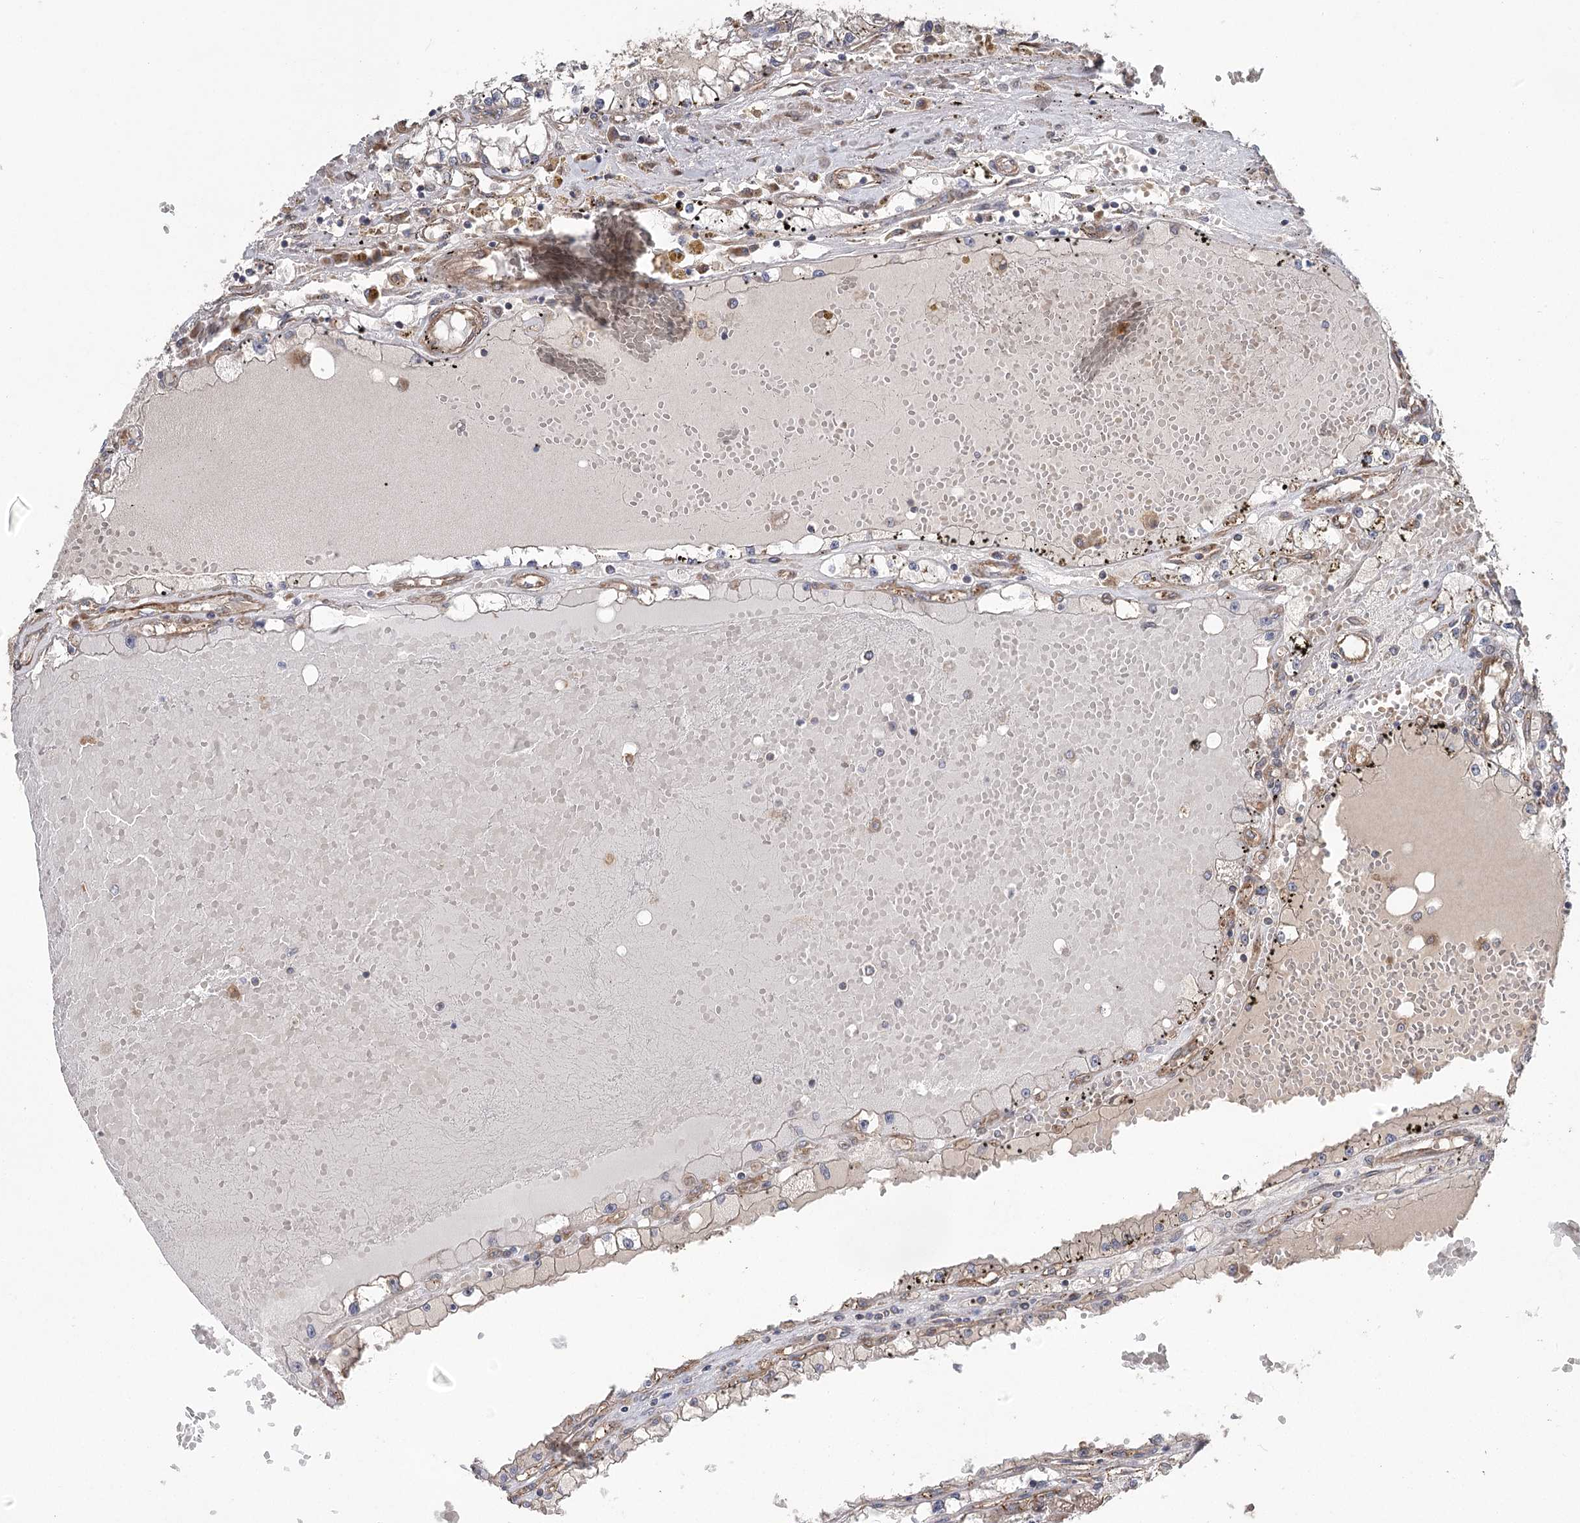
{"staining": {"intensity": "weak", "quantity": ">75%", "location": "cytoplasmic/membranous"}, "tissue": "renal cancer", "cell_type": "Tumor cells", "image_type": "cancer", "snomed": [{"axis": "morphology", "description": "Adenocarcinoma, NOS"}, {"axis": "topography", "description": "Kidney"}], "caption": "Tumor cells show low levels of weak cytoplasmic/membranous positivity in approximately >75% of cells in adenocarcinoma (renal). (DAB (3,3'-diaminobenzidine) IHC with brightfield microscopy, high magnification).", "gene": "RWDD4", "patient": {"sex": "male", "age": 56}}